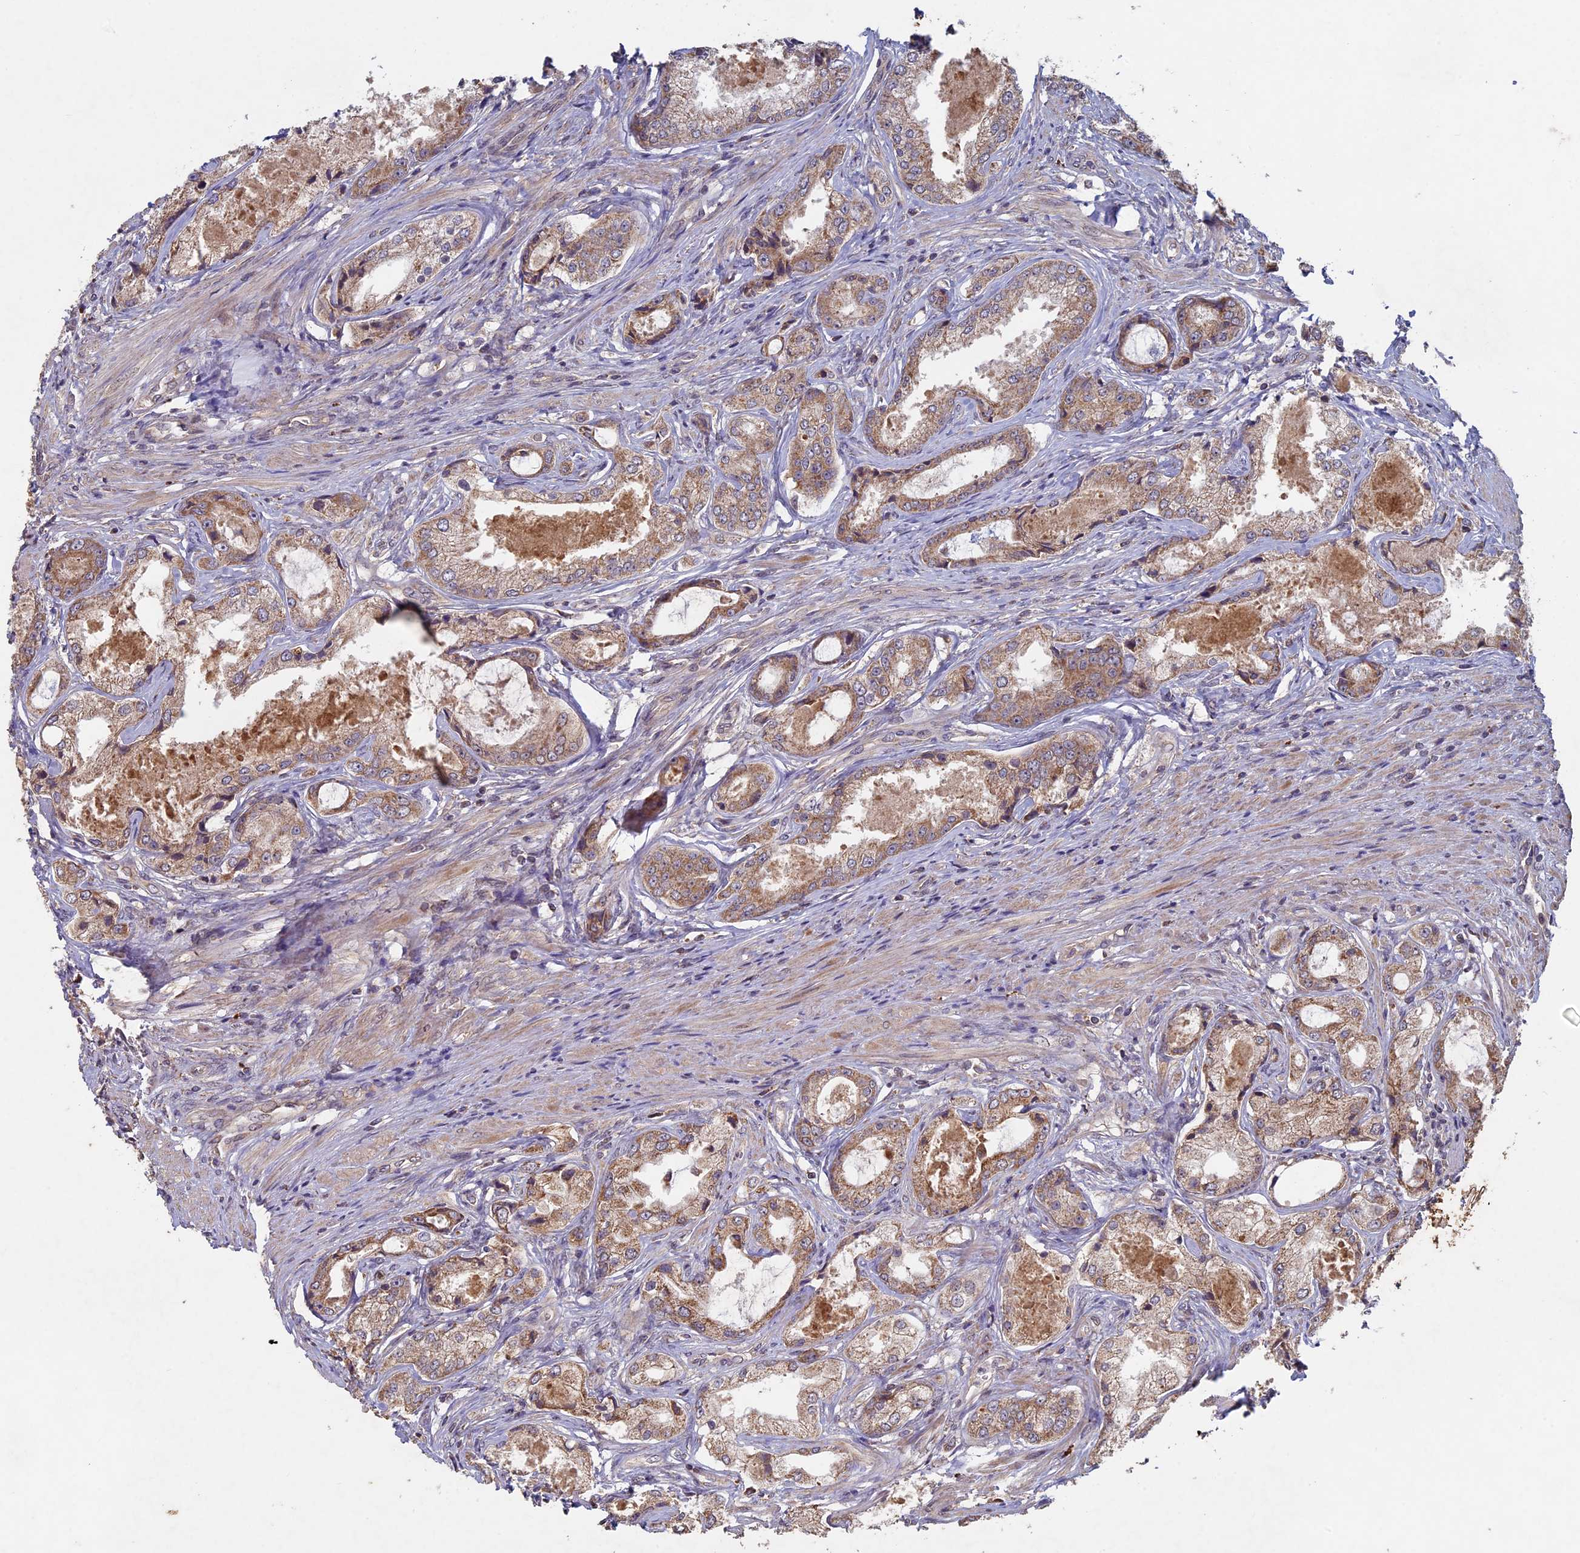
{"staining": {"intensity": "moderate", "quantity": ">75%", "location": "cytoplasmic/membranous"}, "tissue": "prostate cancer", "cell_type": "Tumor cells", "image_type": "cancer", "snomed": [{"axis": "morphology", "description": "Adenocarcinoma, Low grade"}, {"axis": "topography", "description": "Prostate"}], "caption": "High-magnification brightfield microscopy of prostate adenocarcinoma (low-grade) stained with DAB (brown) and counterstained with hematoxylin (blue). tumor cells exhibit moderate cytoplasmic/membranous staining is appreciated in about>75% of cells.", "gene": "RCCD1", "patient": {"sex": "male", "age": 68}}